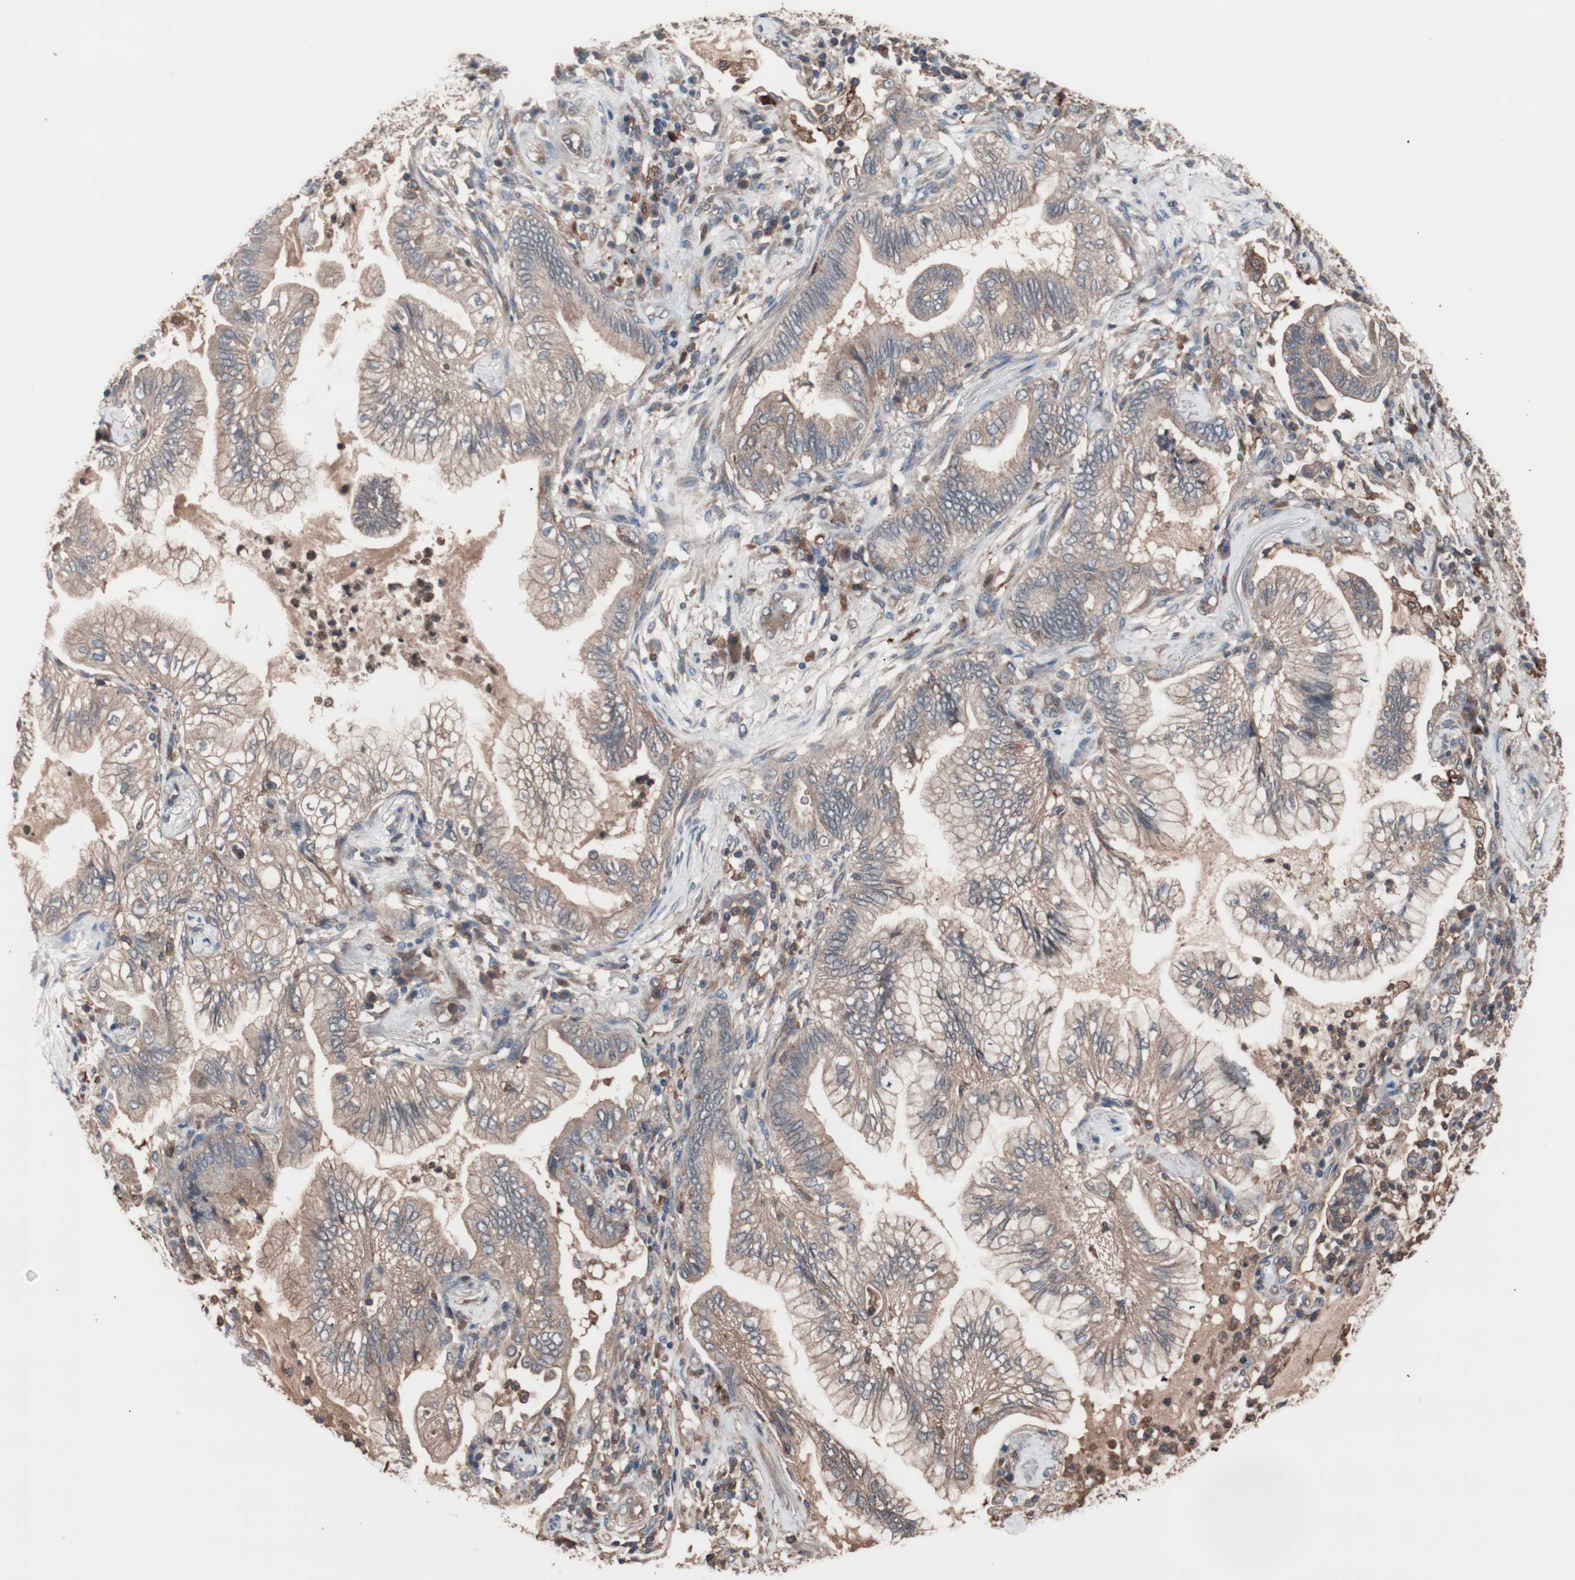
{"staining": {"intensity": "weak", "quantity": ">75%", "location": "cytoplasmic/membranous"}, "tissue": "lung cancer", "cell_type": "Tumor cells", "image_type": "cancer", "snomed": [{"axis": "morphology", "description": "Normal tissue, NOS"}, {"axis": "morphology", "description": "Adenocarcinoma, NOS"}, {"axis": "topography", "description": "Bronchus"}, {"axis": "topography", "description": "Lung"}], "caption": "Weak cytoplasmic/membranous positivity for a protein is seen in about >75% of tumor cells of lung adenocarcinoma using immunohistochemistry.", "gene": "ATG7", "patient": {"sex": "female", "age": 70}}